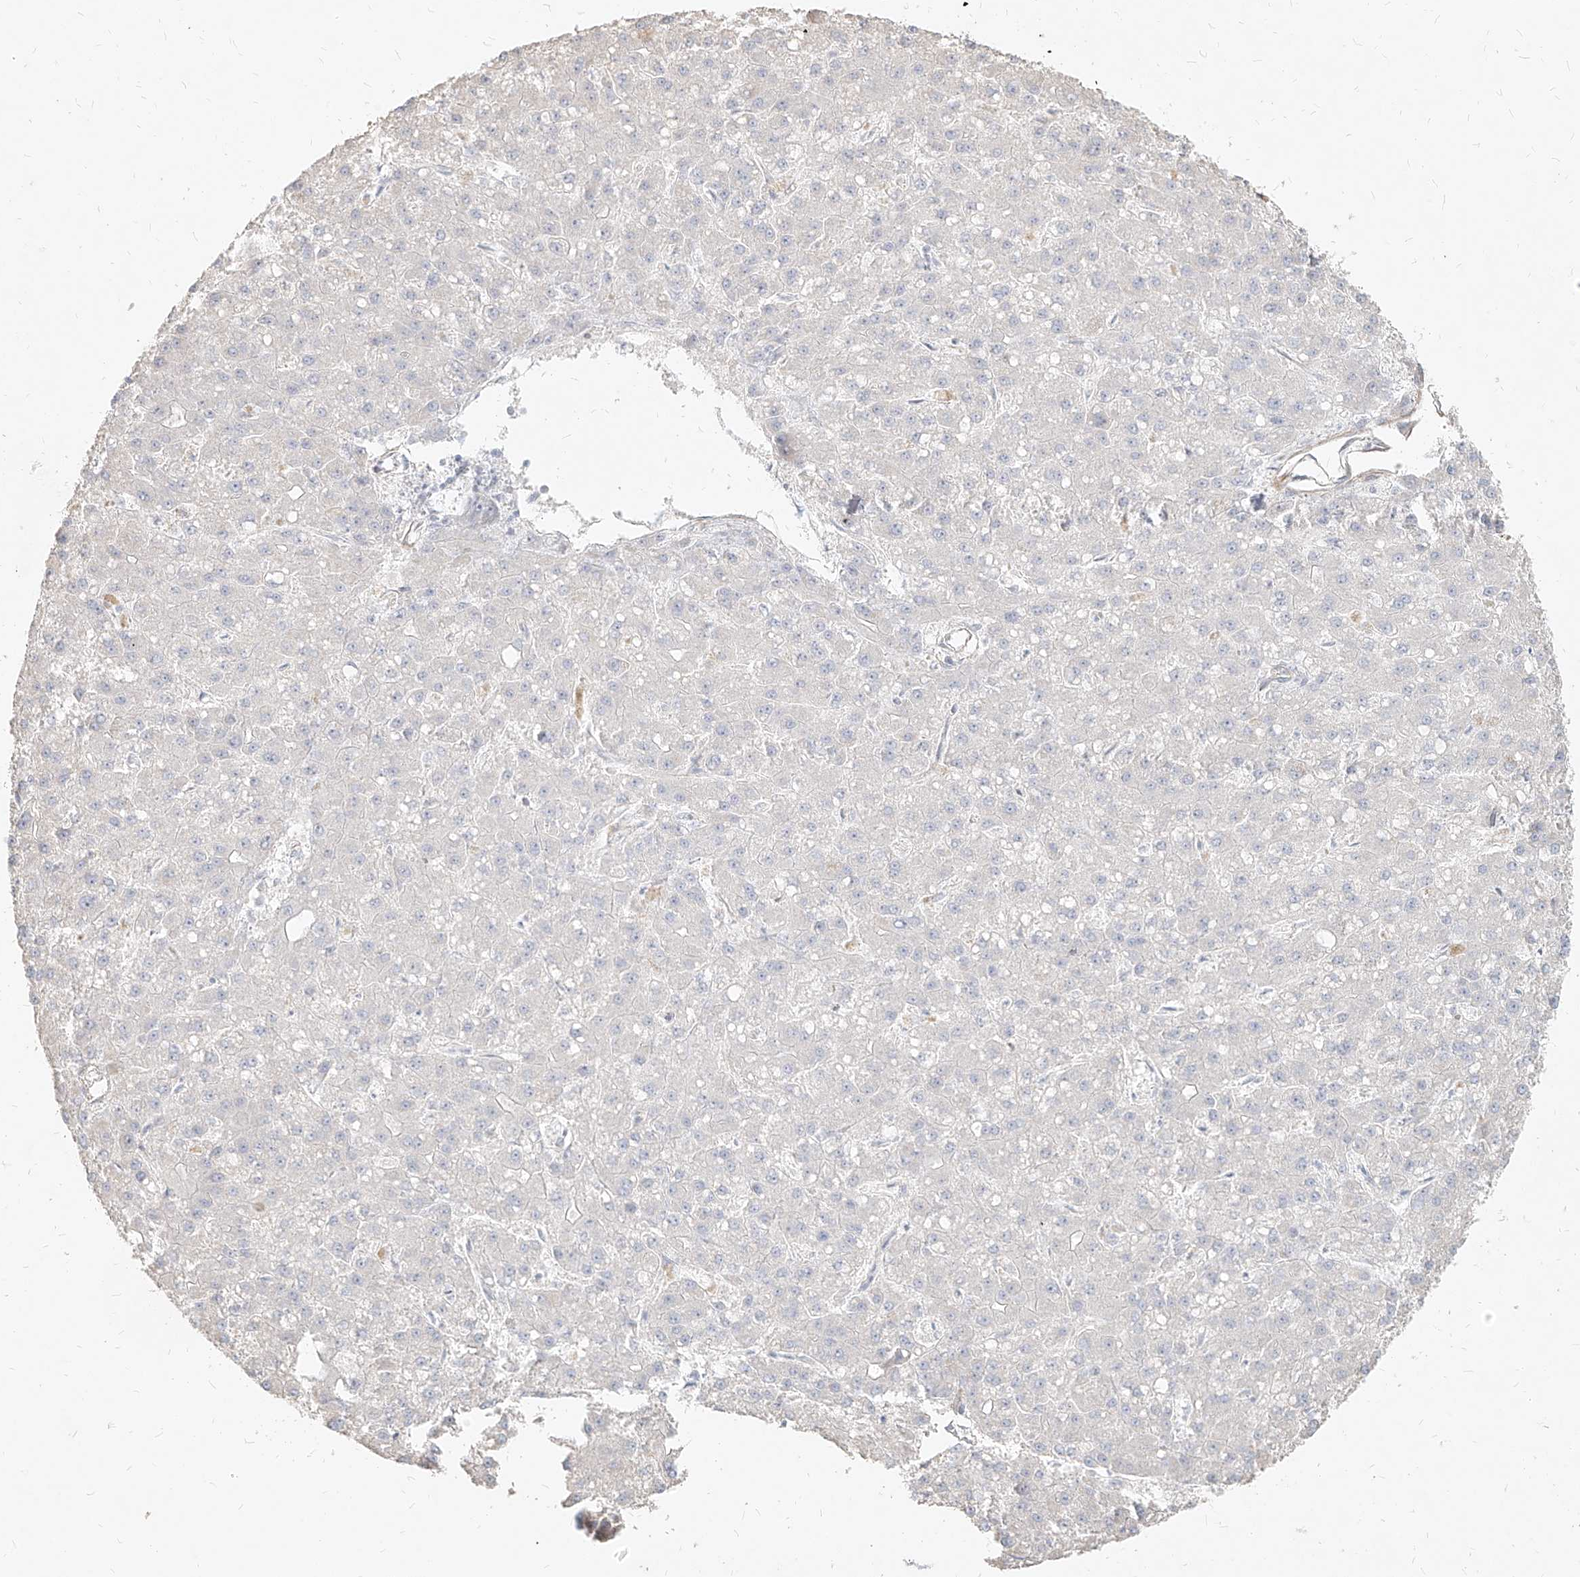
{"staining": {"intensity": "negative", "quantity": "none", "location": "none"}, "tissue": "liver cancer", "cell_type": "Tumor cells", "image_type": "cancer", "snomed": [{"axis": "morphology", "description": "Carcinoma, Hepatocellular, NOS"}, {"axis": "topography", "description": "Liver"}], "caption": "This is an immunohistochemistry (IHC) histopathology image of liver cancer (hepatocellular carcinoma). There is no positivity in tumor cells.", "gene": "ITPKB", "patient": {"sex": "male", "age": 67}}